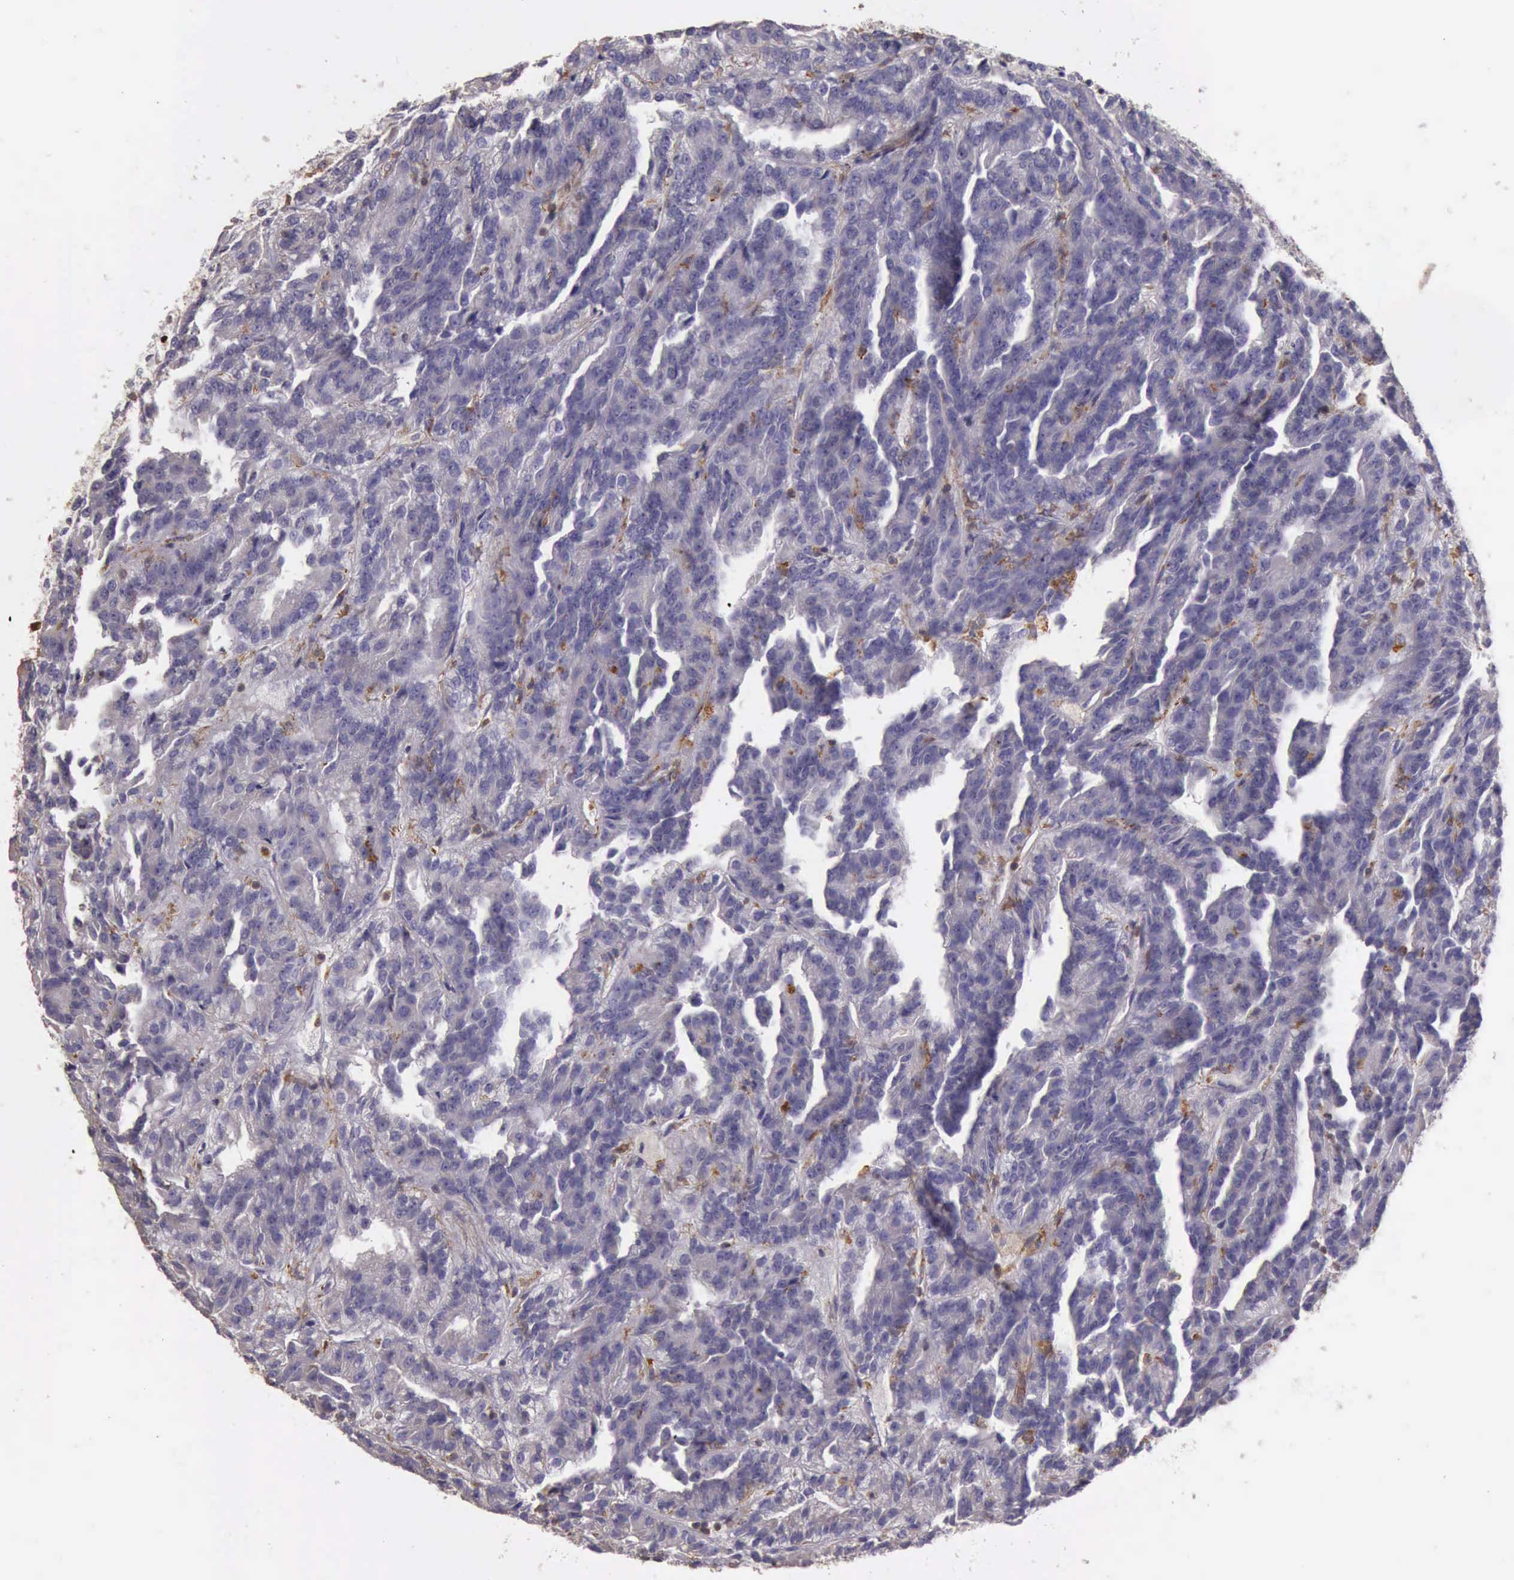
{"staining": {"intensity": "weak", "quantity": "25%-75%", "location": "cytoplasmic/membranous"}, "tissue": "renal cancer", "cell_type": "Tumor cells", "image_type": "cancer", "snomed": [{"axis": "morphology", "description": "Adenocarcinoma, NOS"}, {"axis": "topography", "description": "Kidney"}], "caption": "This histopathology image exhibits IHC staining of renal cancer, with low weak cytoplasmic/membranous staining in approximately 25%-75% of tumor cells.", "gene": "ARHGAP4", "patient": {"sex": "male", "age": 46}}